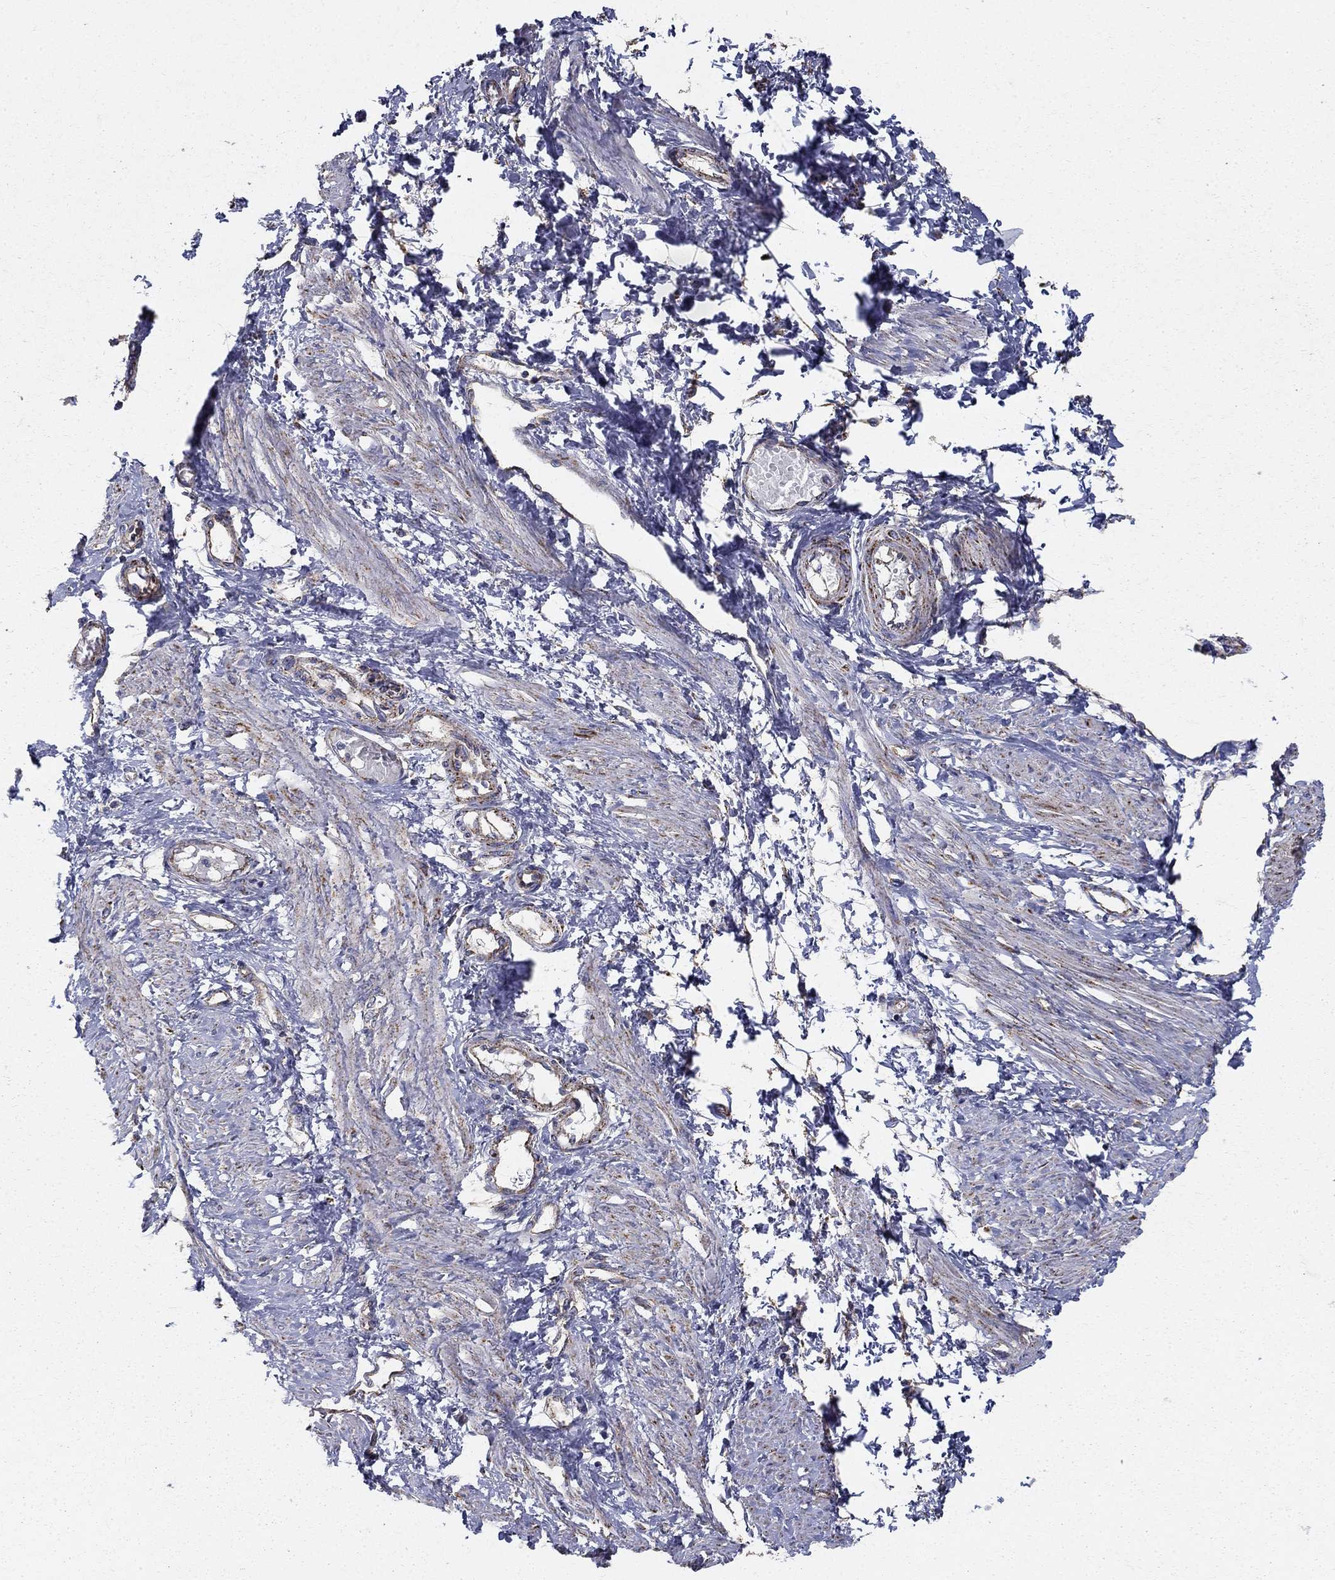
{"staining": {"intensity": "strong", "quantity": "25%-75%", "location": "cytoplasmic/membranous"}, "tissue": "smooth muscle", "cell_type": "Smooth muscle cells", "image_type": "normal", "snomed": [{"axis": "morphology", "description": "Normal tissue, NOS"}, {"axis": "topography", "description": "Smooth muscle"}, {"axis": "topography", "description": "Uterus"}], "caption": "Smooth muscle was stained to show a protein in brown. There is high levels of strong cytoplasmic/membranous staining in approximately 25%-75% of smooth muscle cells. The staining is performed using DAB brown chromogen to label protein expression. The nuclei are counter-stained blue using hematoxylin.", "gene": "GCSH", "patient": {"sex": "female", "age": 39}}